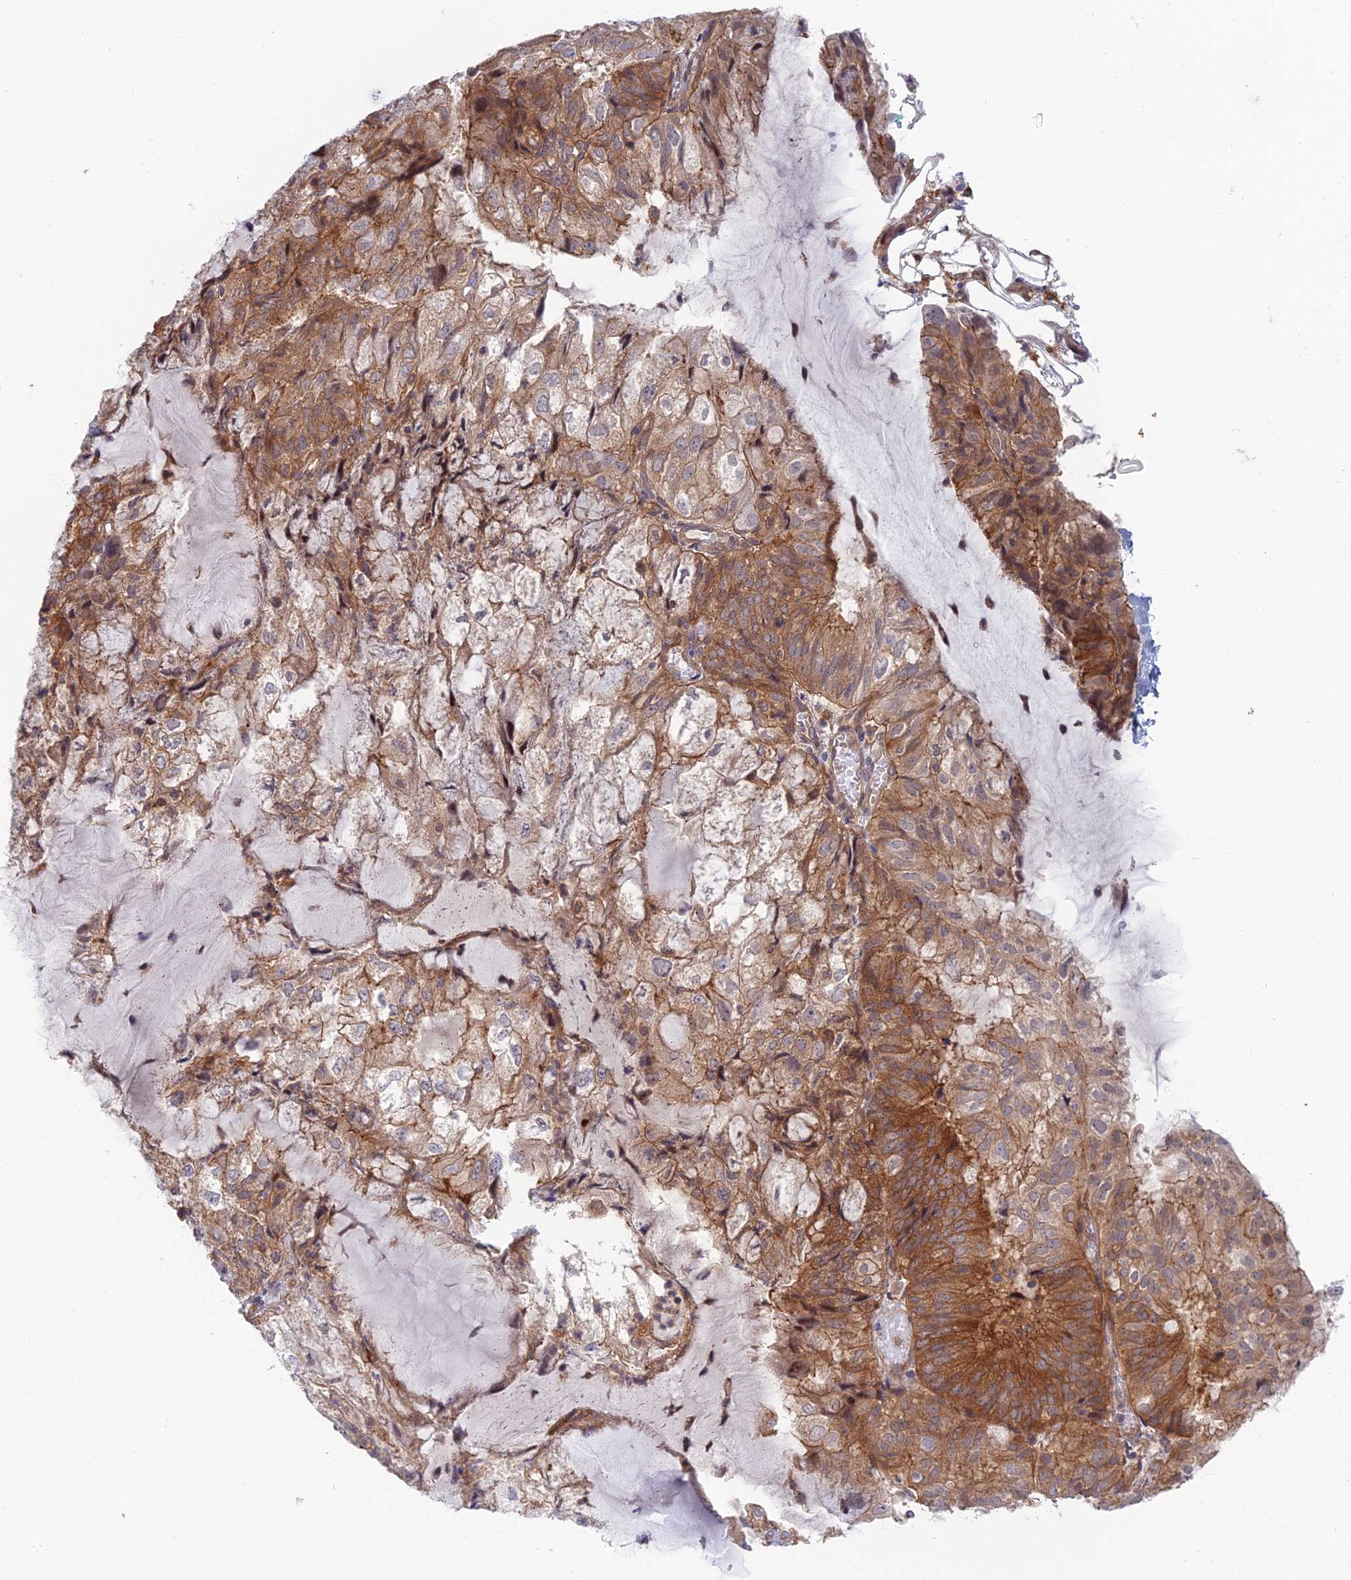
{"staining": {"intensity": "moderate", "quantity": ">75%", "location": "cytoplasmic/membranous,nuclear"}, "tissue": "endometrial cancer", "cell_type": "Tumor cells", "image_type": "cancer", "snomed": [{"axis": "morphology", "description": "Adenocarcinoma, NOS"}, {"axis": "topography", "description": "Endometrium"}], "caption": "A medium amount of moderate cytoplasmic/membranous and nuclear expression is appreciated in about >75% of tumor cells in adenocarcinoma (endometrial) tissue. The protein of interest is shown in brown color, while the nuclei are stained blue.", "gene": "ABHD1", "patient": {"sex": "female", "age": 81}}